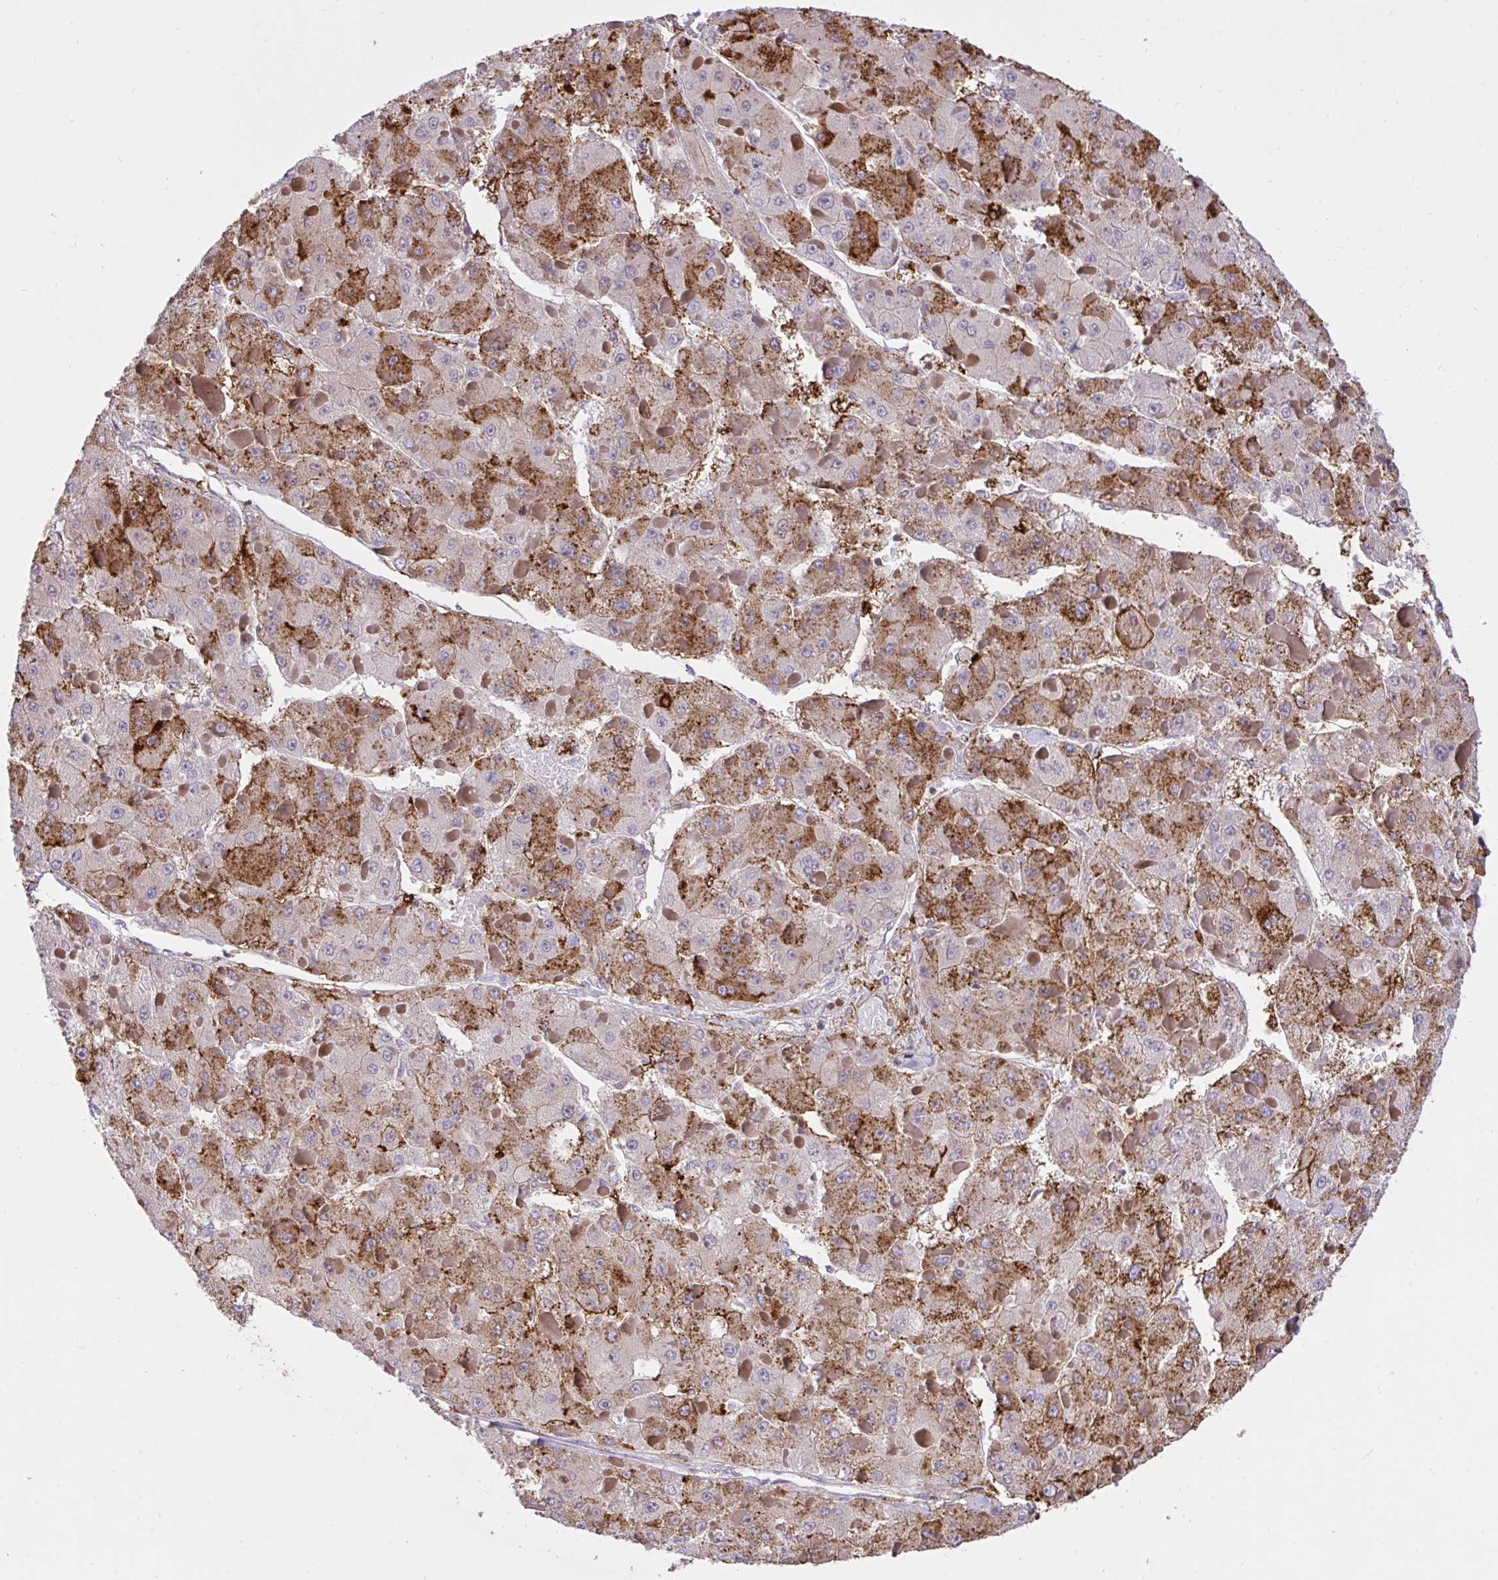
{"staining": {"intensity": "strong", "quantity": "25%-75%", "location": "cytoplasmic/membranous"}, "tissue": "liver cancer", "cell_type": "Tumor cells", "image_type": "cancer", "snomed": [{"axis": "morphology", "description": "Carcinoma, Hepatocellular, NOS"}, {"axis": "topography", "description": "Liver"}], "caption": "IHC of liver cancer (hepatocellular carcinoma) displays high levels of strong cytoplasmic/membranous positivity in approximately 25%-75% of tumor cells.", "gene": "ERI1", "patient": {"sex": "female", "age": 73}}